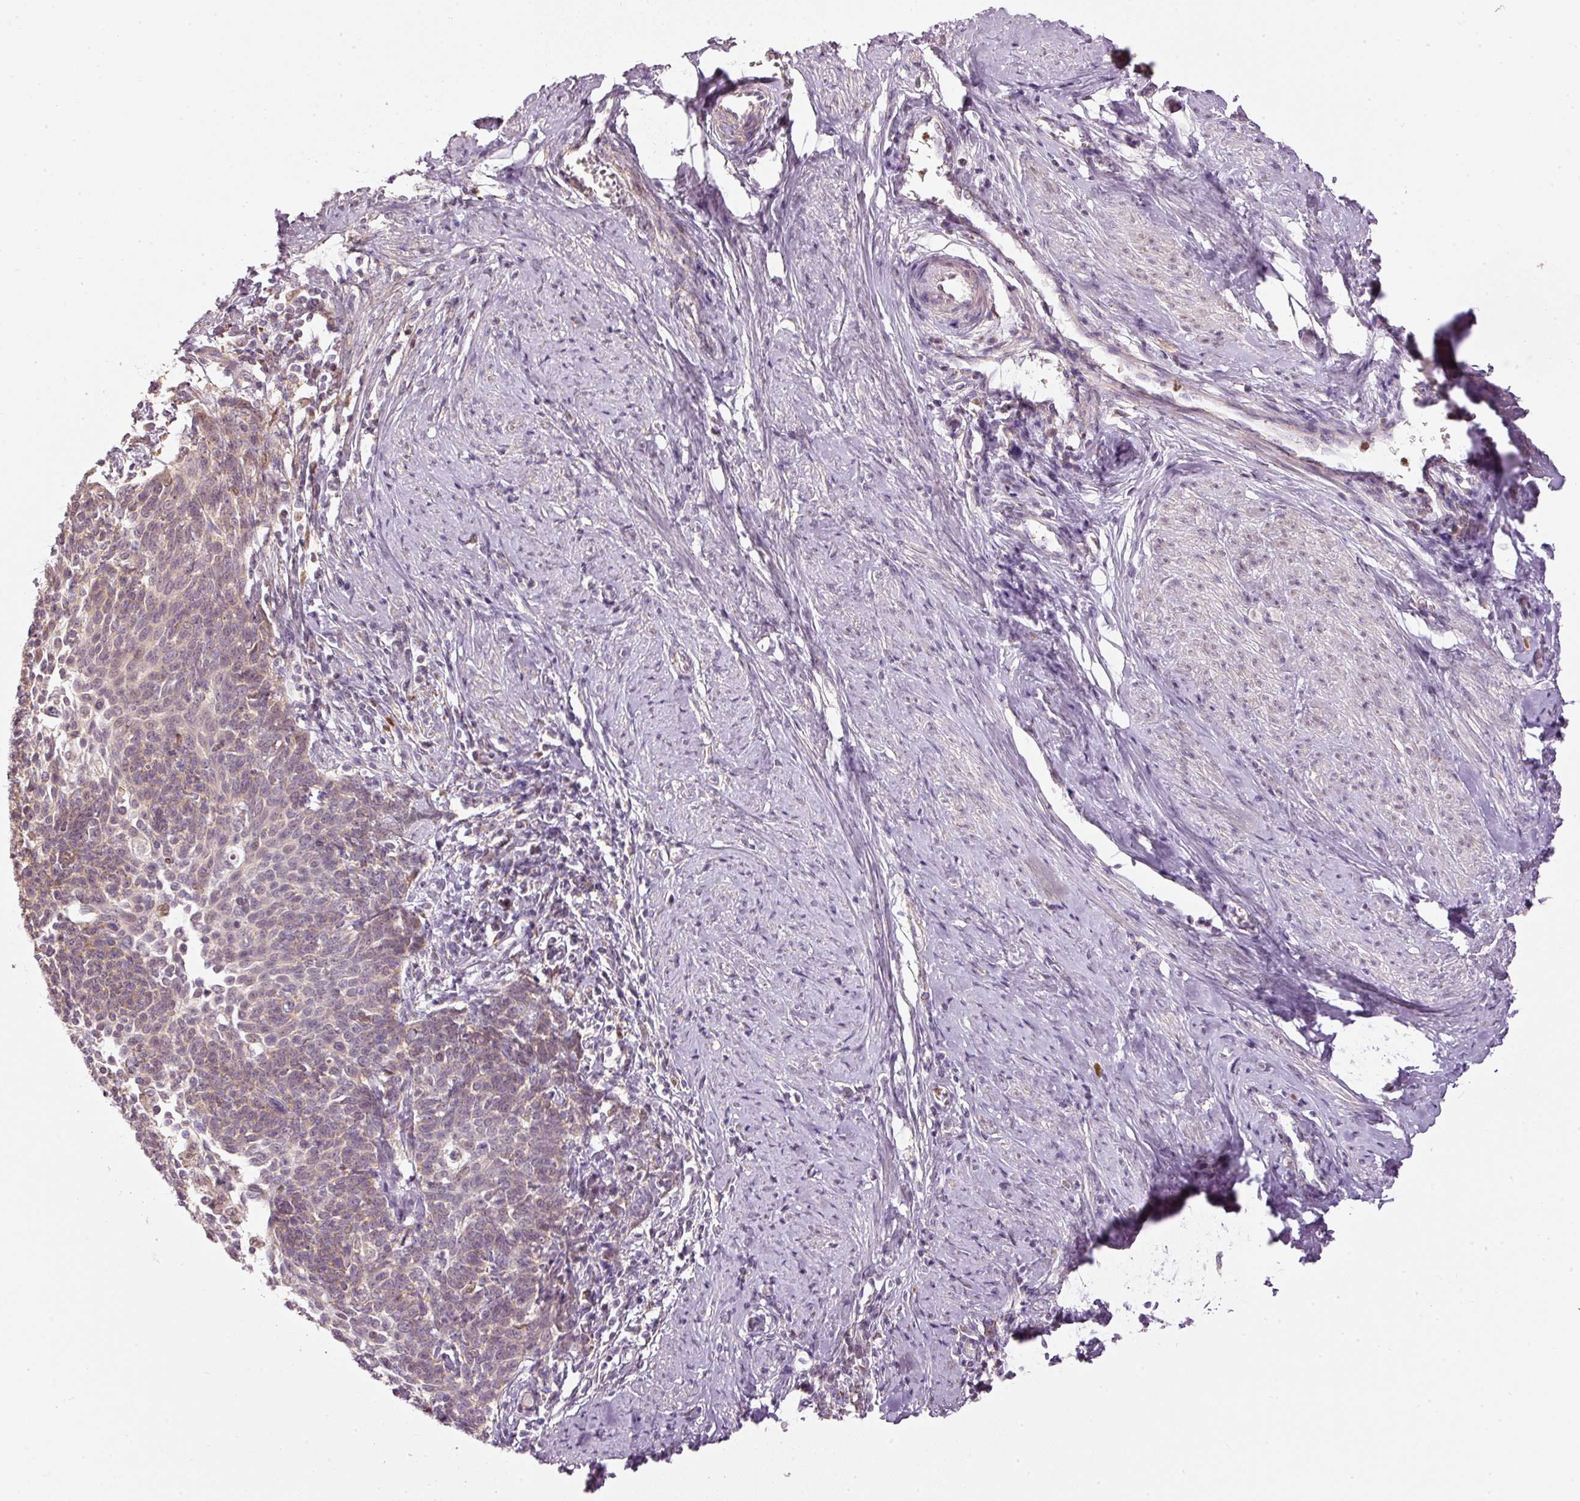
{"staining": {"intensity": "weak", "quantity": "25%-75%", "location": "cytoplasmic/membranous"}, "tissue": "cervical cancer", "cell_type": "Tumor cells", "image_type": "cancer", "snomed": [{"axis": "morphology", "description": "Squamous cell carcinoma, NOS"}, {"axis": "topography", "description": "Cervix"}], "caption": "Immunohistochemistry (IHC) (DAB (3,3'-diaminobenzidine)) staining of cervical cancer reveals weak cytoplasmic/membranous protein expression in approximately 25%-75% of tumor cells.", "gene": "MTHFD1L", "patient": {"sex": "female", "age": 39}}